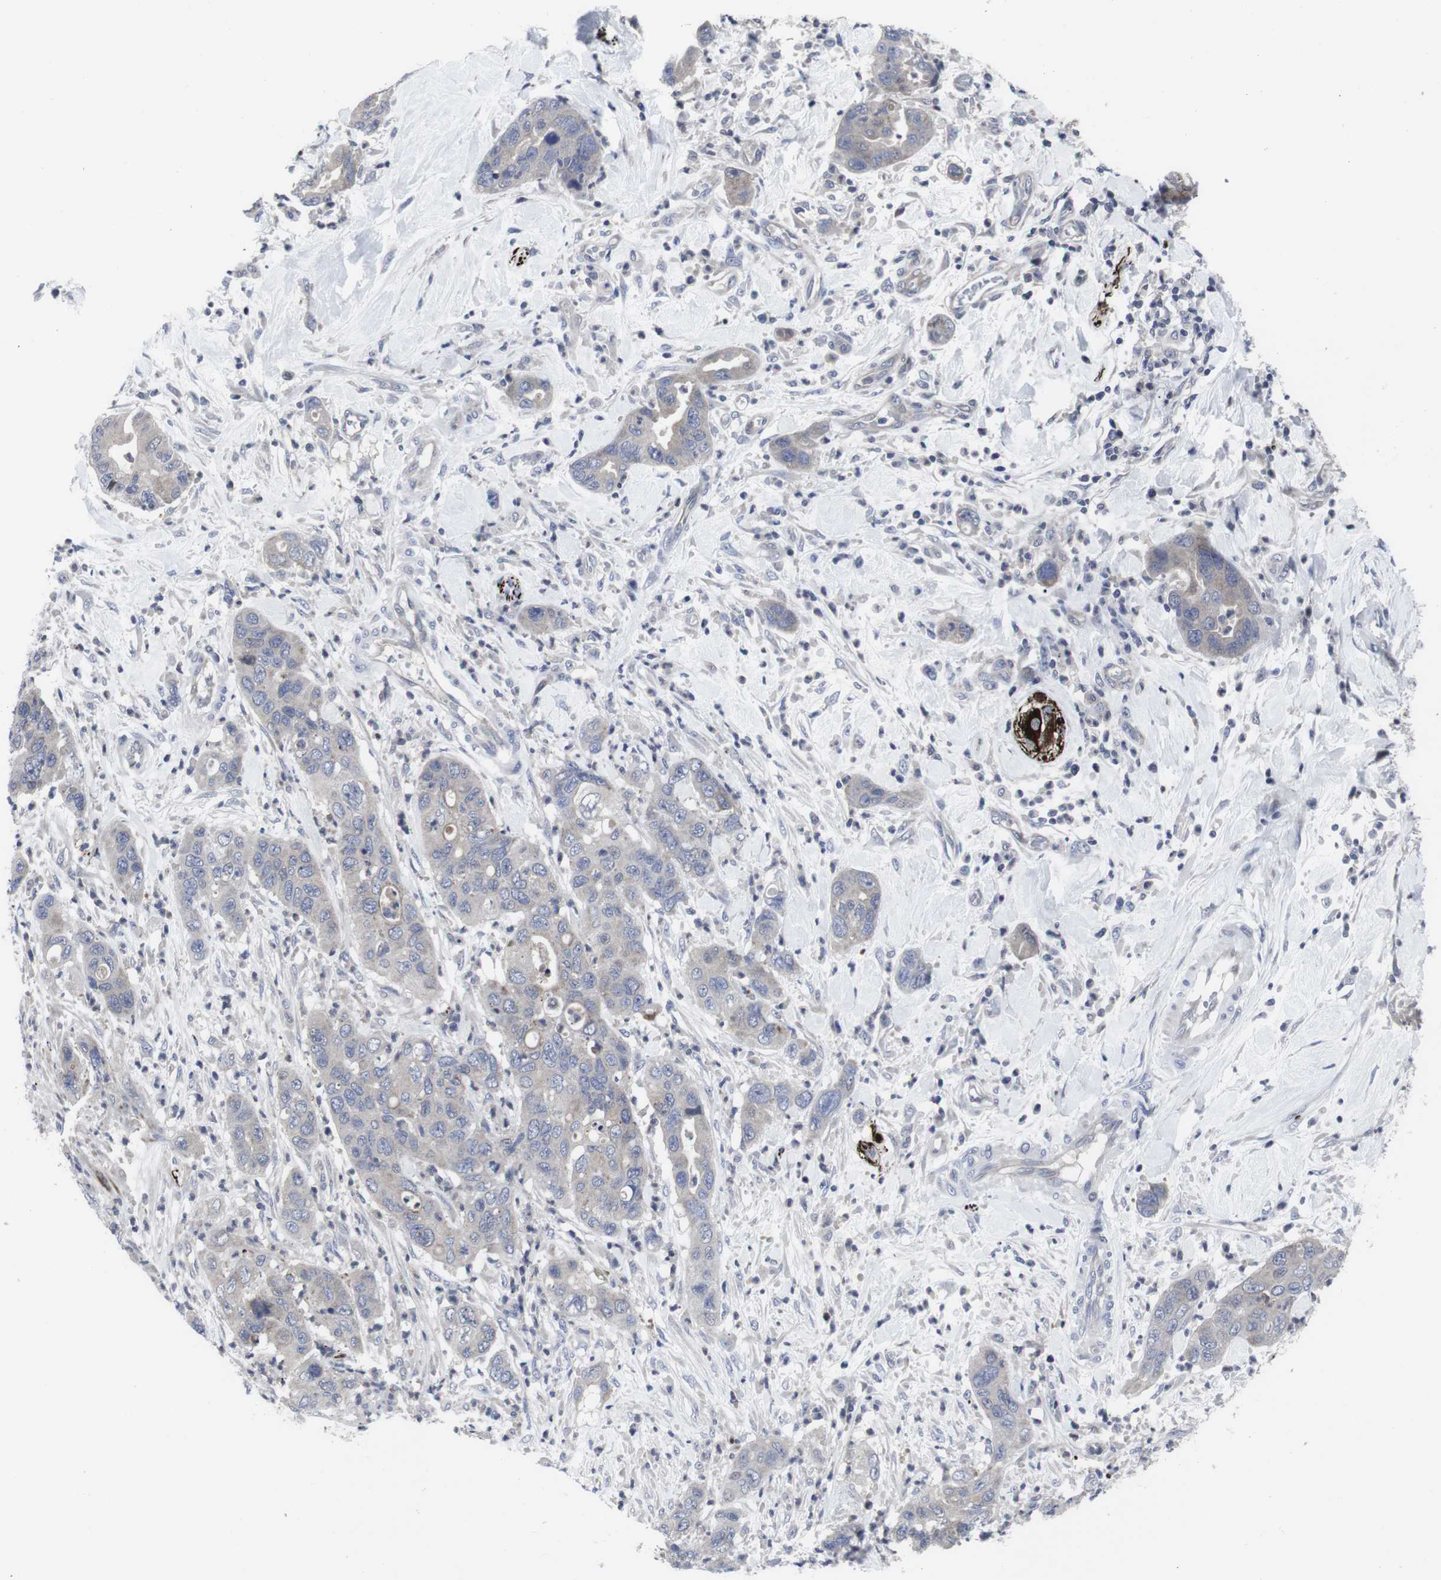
{"staining": {"intensity": "weak", "quantity": "<25%", "location": "cytoplasmic/membranous"}, "tissue": "pancreatic cancer", "cell_type": "Tumor cells", "image_type": "cancer", "snomed": [{"axis": "morphology", "description": "Adenocarcinoma, NOS"}, {"axis": "topography", "description": "Pancreas"}], "caption": "DAB (3,3'-diaminobenzidine) immunohistochemical staining of human adenocarcinoma (pancreatic) demonstrates no significant expression in tumor cells. (DAB (3,3'-diaminobenzidine) IHC, high magnification).", "gene": "HPRT1", "patient": {"sex": "female", "age": 71}}